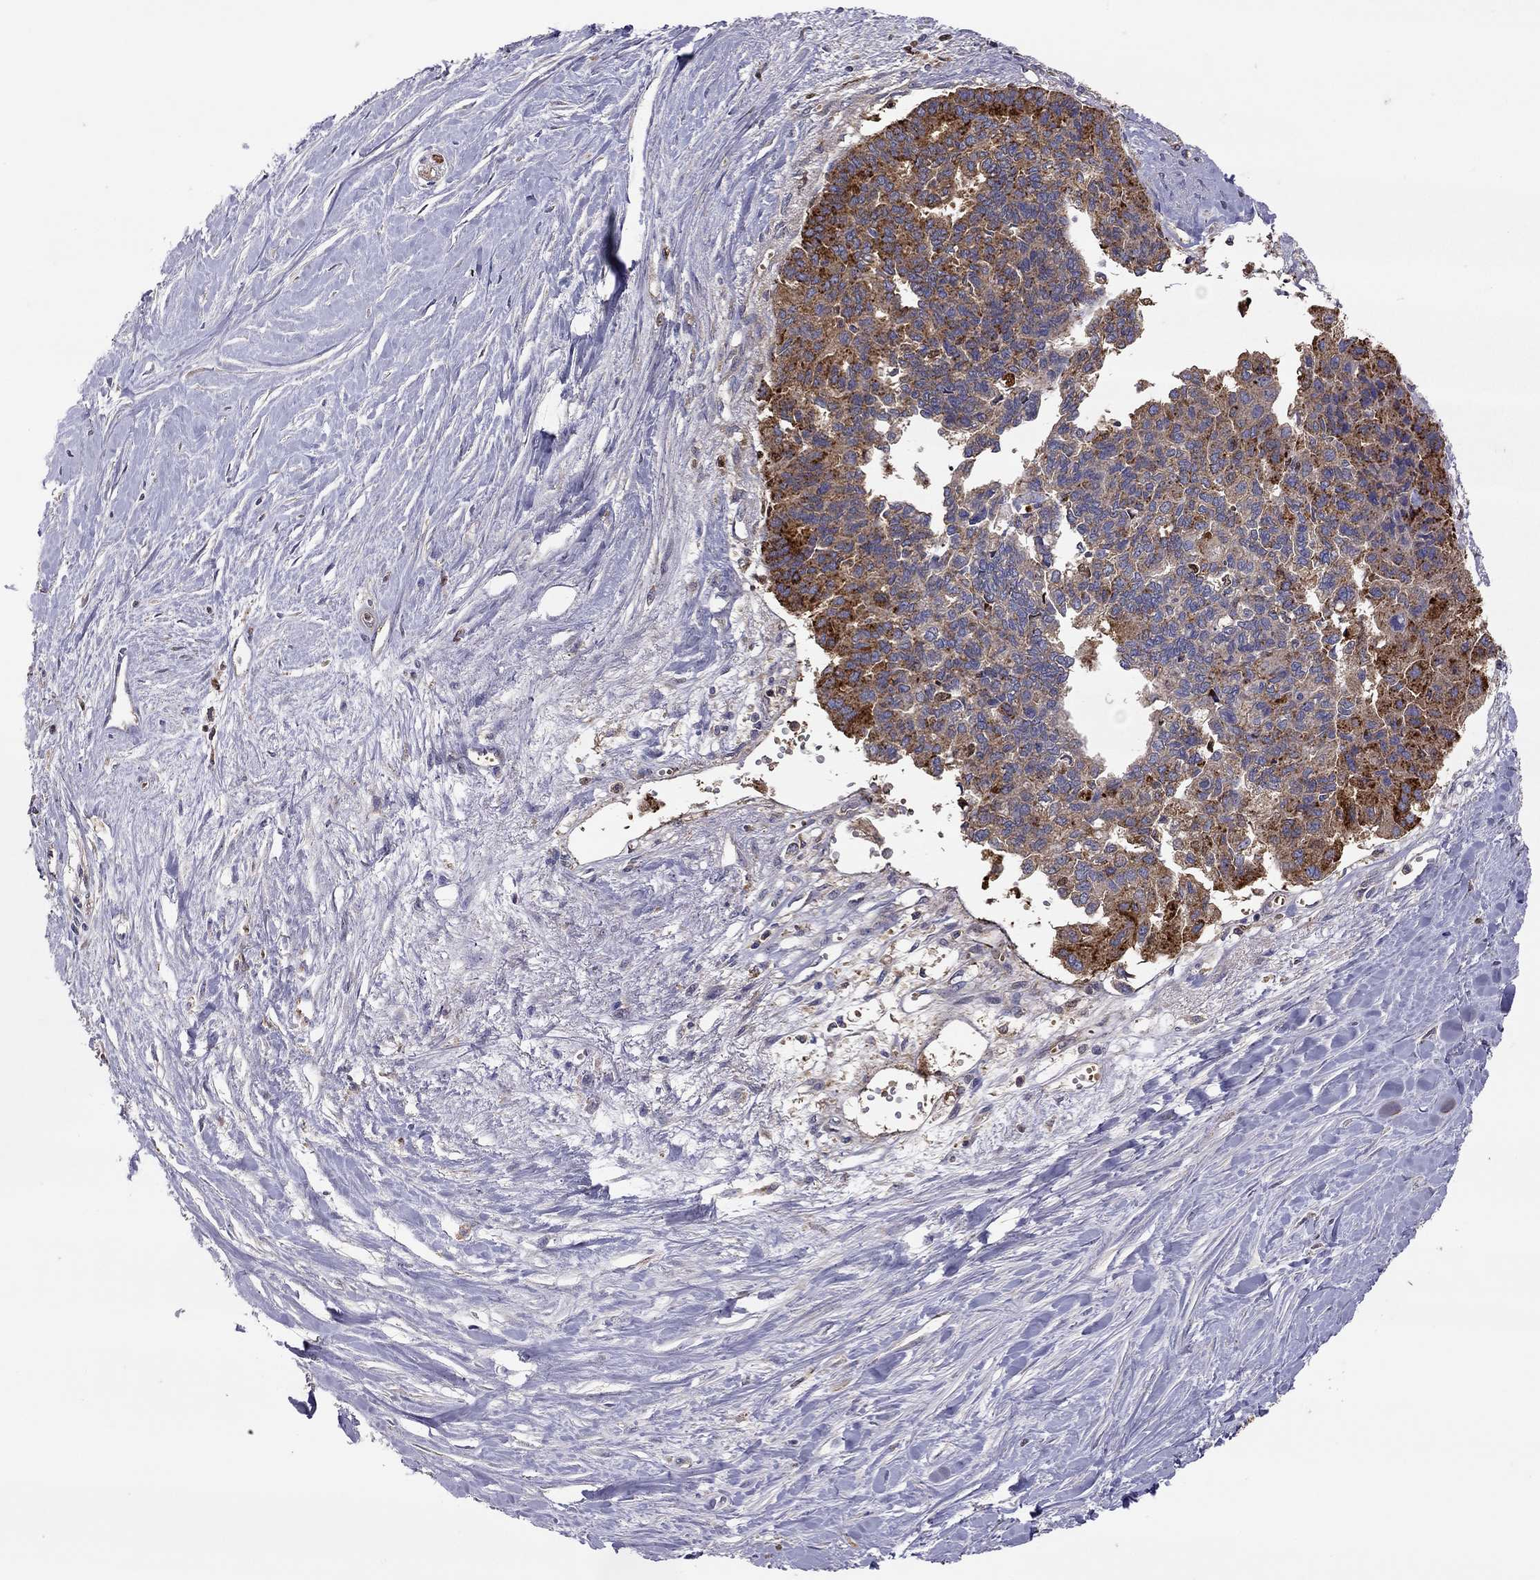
{"staining": {"intensity": "moderate", "quantity": ">75%", "location": "cytoplasmic/membranous"}, "tissue": "pancreatic cancer", "cell_type": "Tumor cells", "image_type": "cancer", "snomed": [{"axis": "morphology", "description": "Adenocarcinoma, NOS"}, {"axis": "topography", "description": "Pancreas"}], "caption": "DAB immunohistochemical staining of pancreatic adenocarcinoma reveals moderate cytoplasmic/membranous protein positivity in about >75% of tumor cells.", "gene": "SERPINA3", "patient": {"sex": "female", "age": 50}}